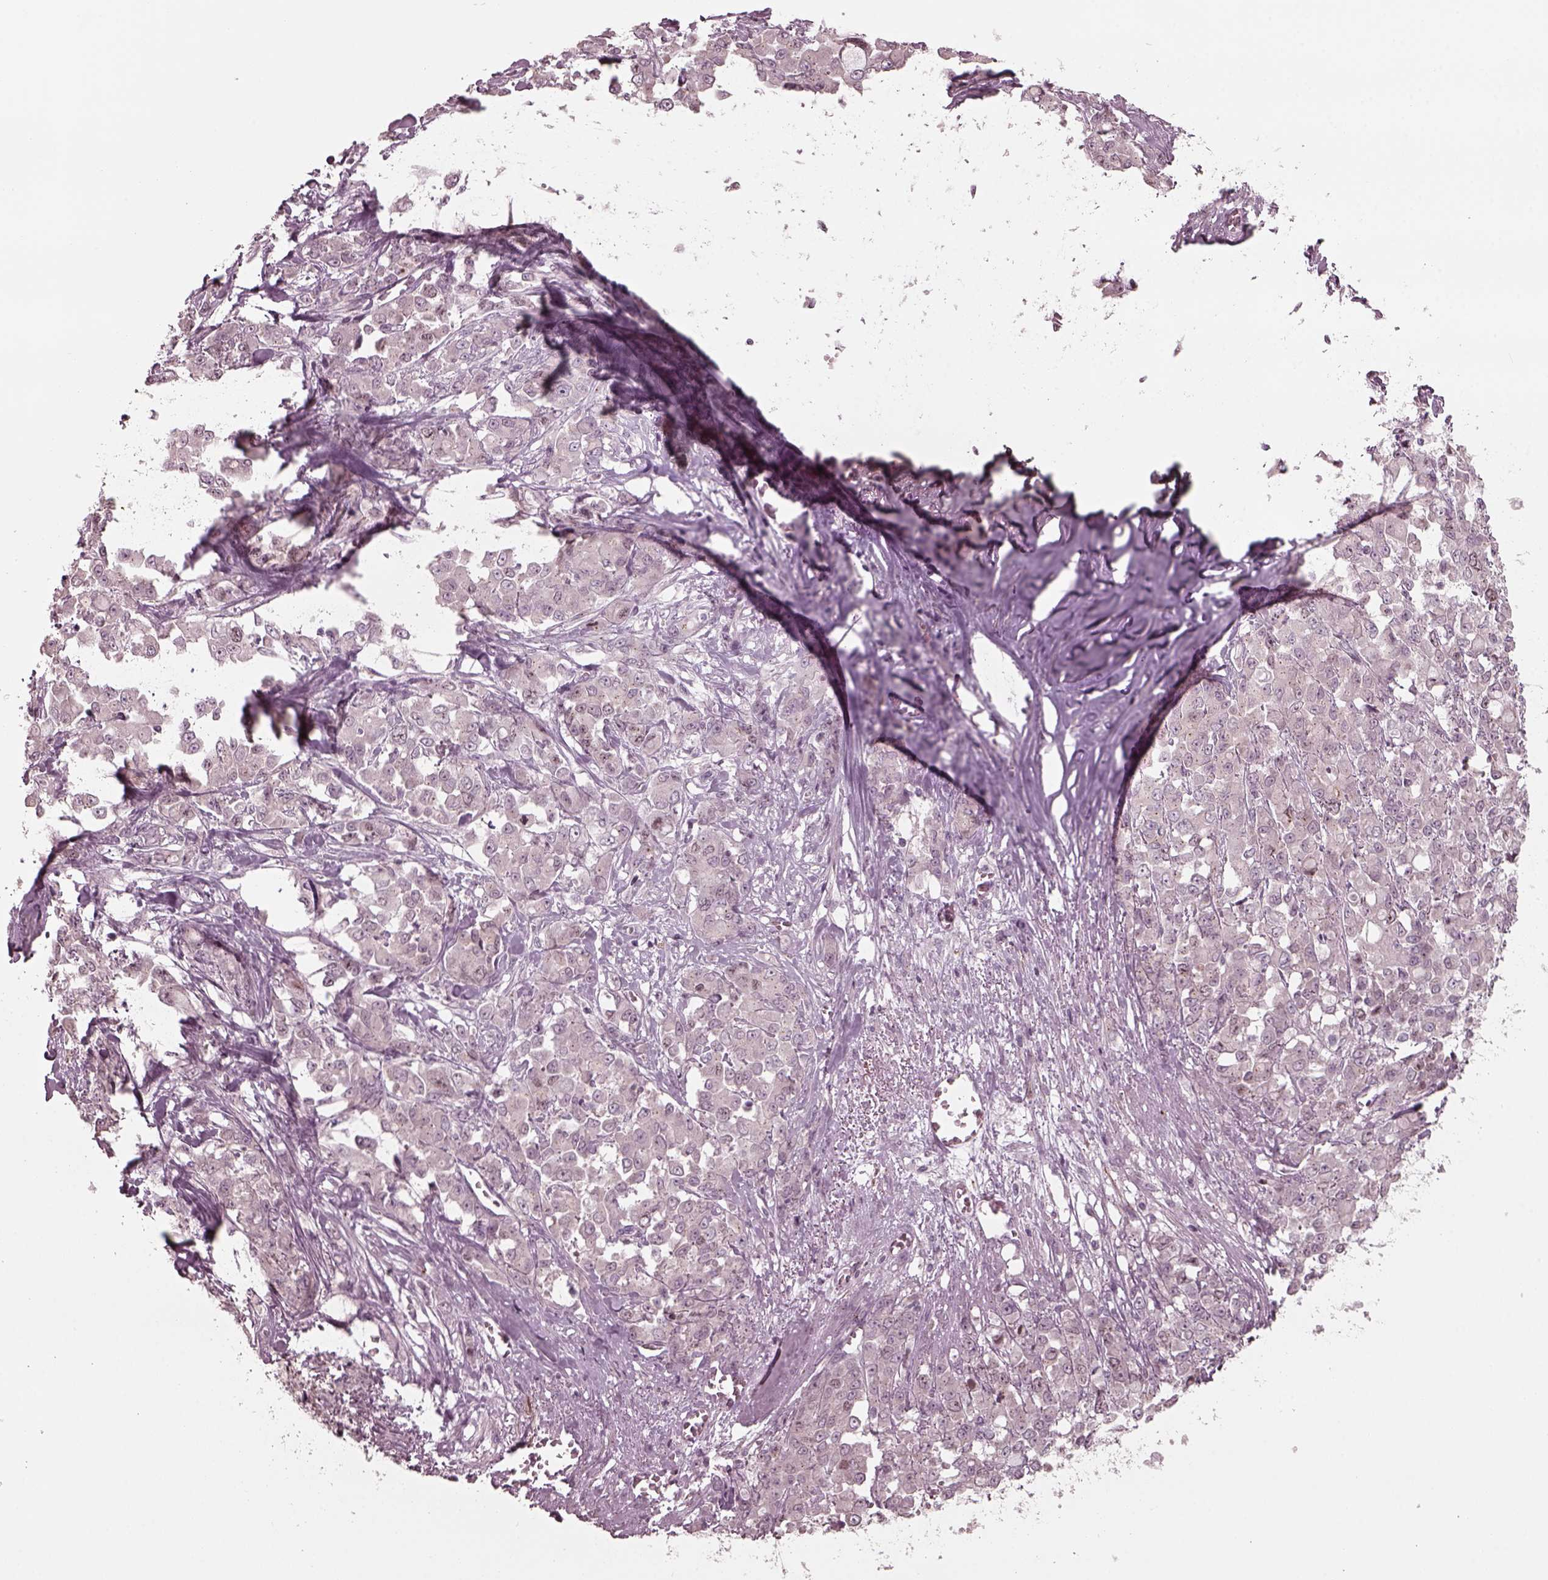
{"staining": {"intensity": "negative", "quantity": "none", "location": "none"}, "tissue": "stomach cancer", "cell_type": "Tumor cells", "image_type": "cancer", "snomed": [{"axis": "morphology", "description": "Adenocarcinoma, NOS"}, {"axis": "topography", "description": "Stomach"}], "caption": "Immunohistochemistry micrograph of neoplastic tissue: human stomach cancer stained with DAB (3,3'-diaminobenzidine) exhibits no significant protein positivity in tumor cells. Nuclei are stained in blue.", "gene": "SAXO1", "patient": {"sex": "female", "age": 76}}